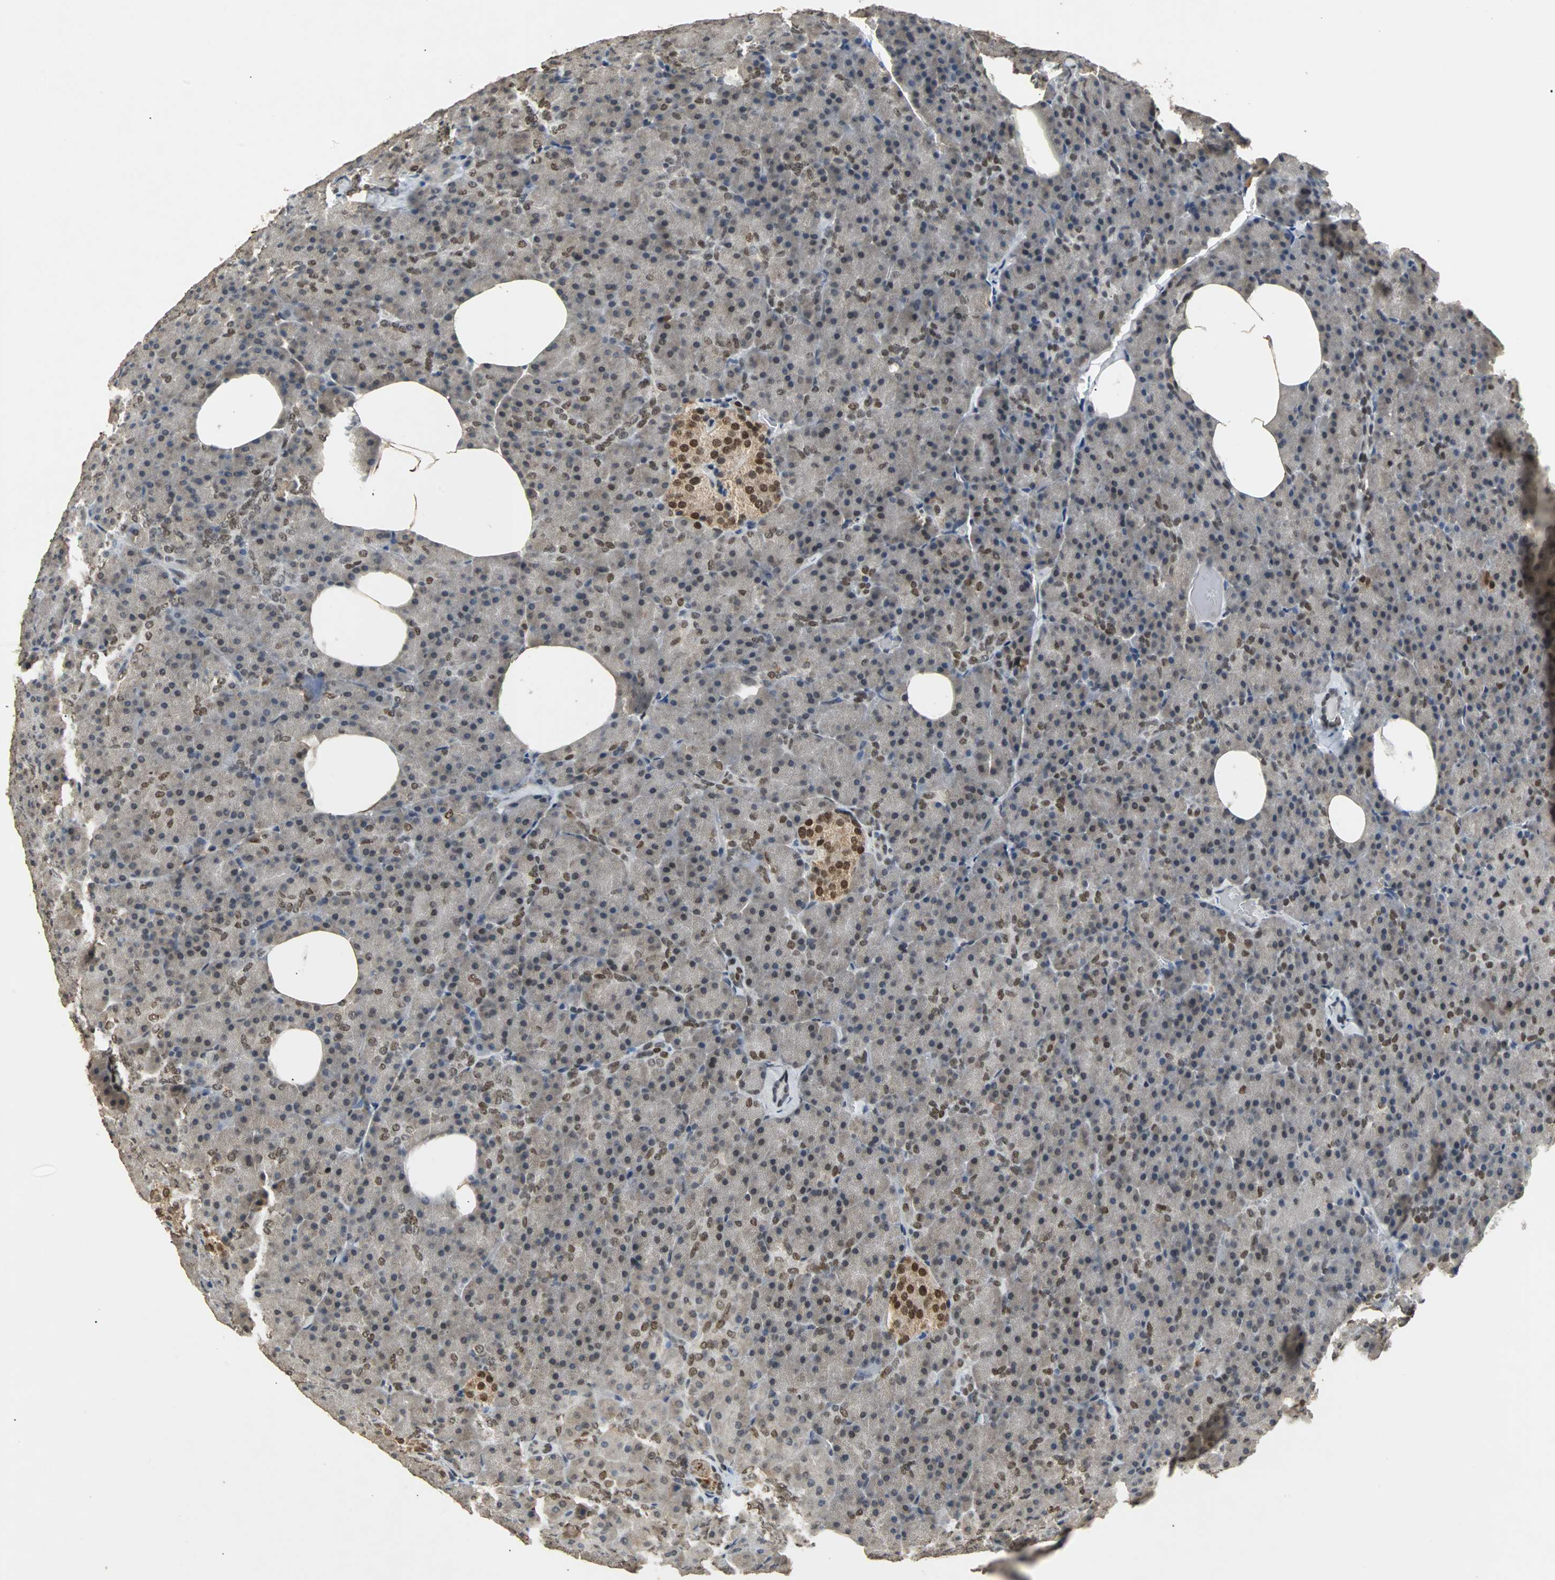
{"staining": {"intensity": "moderate", "quantity": "25%-75%", "location": "nuclear"}, "tissue": "pancreas", "cell_type": "Exocrine glandular cells", "image_type": "normal", "snomed": [{"axis": "morphology", "description": "Normal tissue, NOS"}, {"axis": "topography", "description": "Pancreas"}], "caption": "Benign pancreas was stained to show a protein in brown. There is medium levels of moderate nuclear positivity in about 25%-75% of exocrine glandular cells.", "gene": "PHC1", "patient": {"sex": "female", "age": 35}}